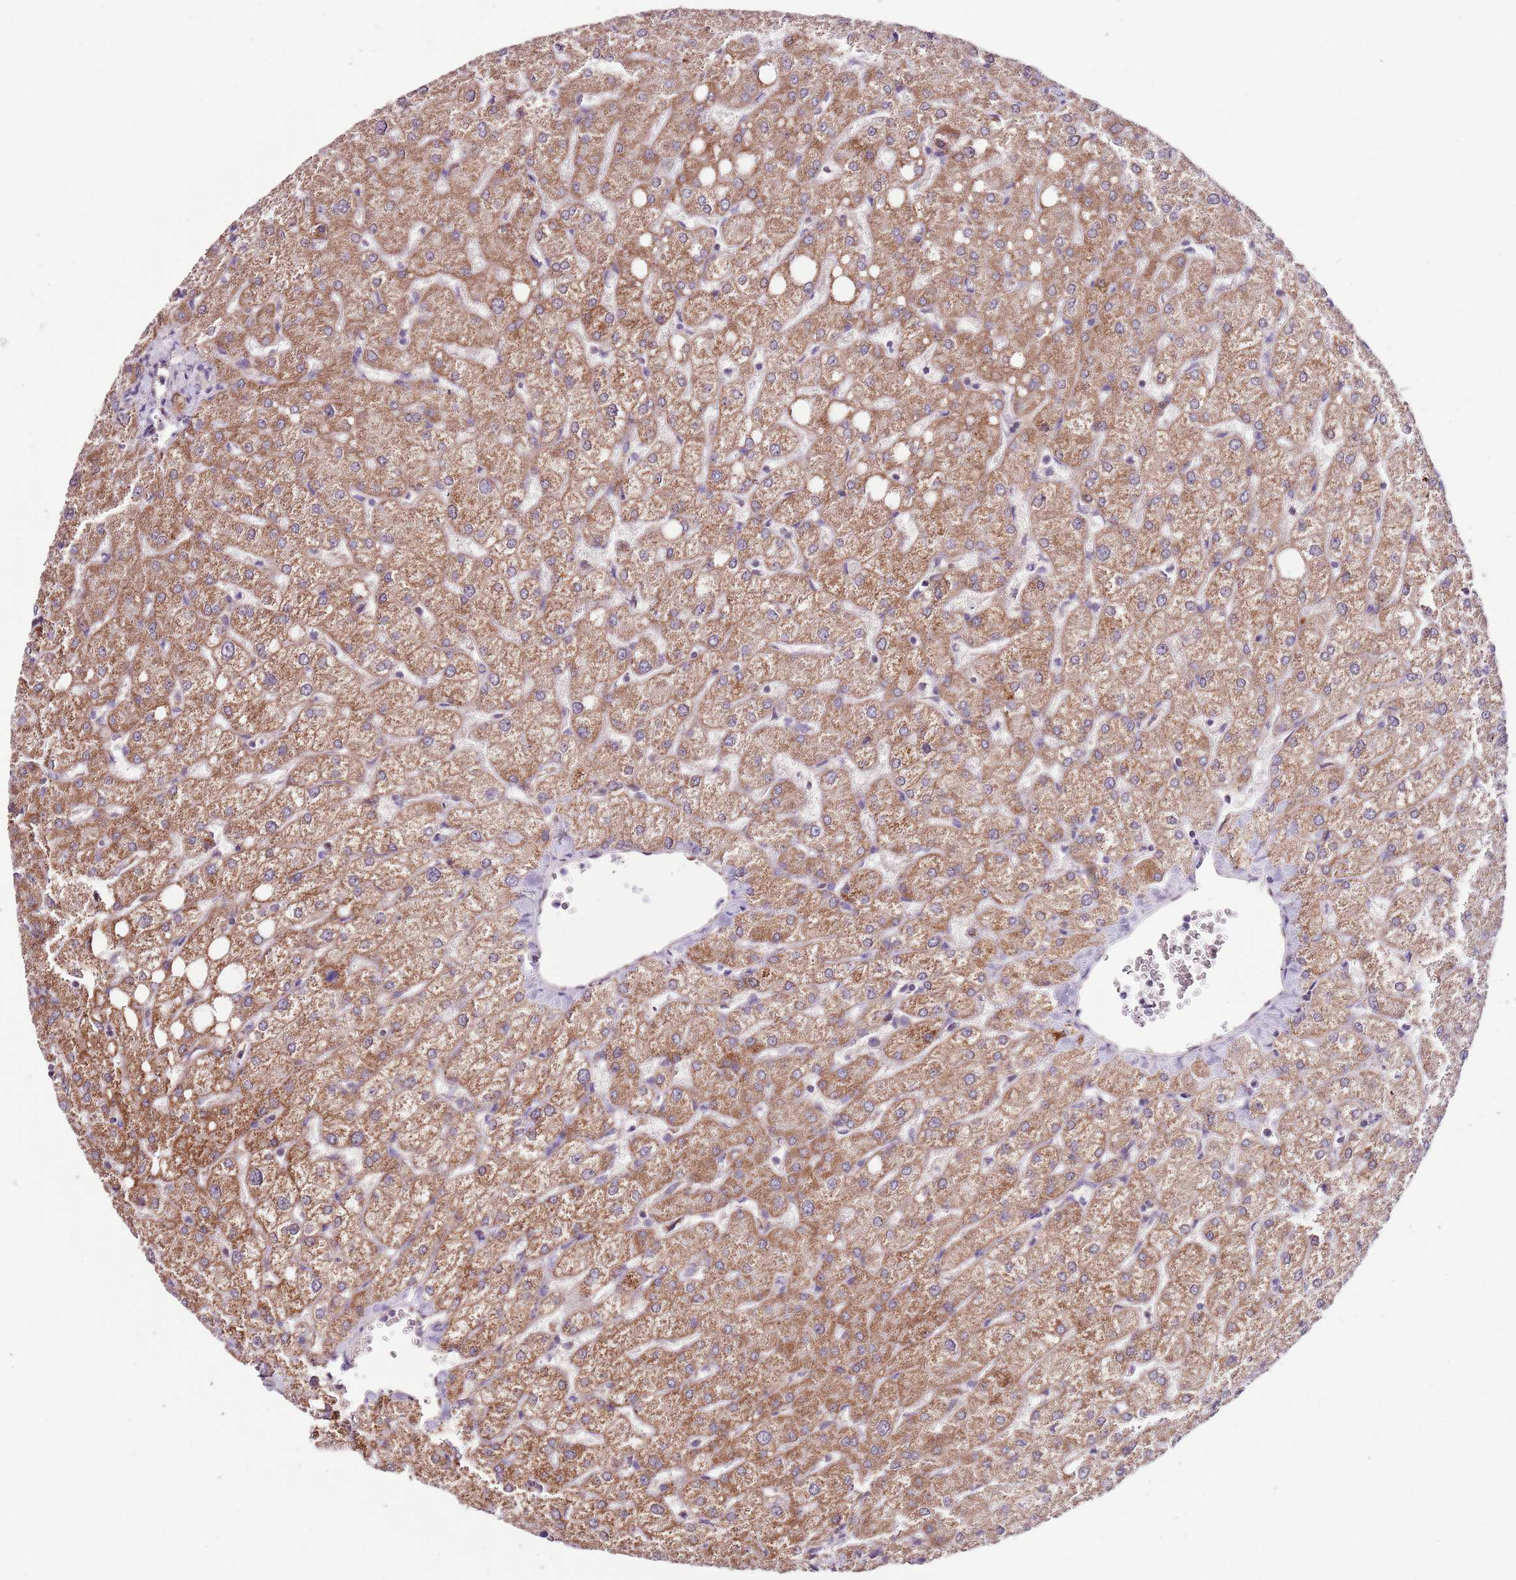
{"staining": {"intensity": "negative", "quantity": "none", "location": "none"}, "tissue": "liver", "cell_type": "Cholangiocytes", "image_type": "normal", "snomed": [{"axis": "morphology", "description": "Normal tissue, NOS"}, {"axis": "topography", "description": "Liver"}], "caption": "Immunohistochemical staining of benign liver demonstrates no significant staining in cholangiocytes. The staining is performed using DAB (3,3'-diaminobenzidine) brown chromogen with nuclei counter-stained in using hematoxylin.", "gene": "SMG1", "patient": {"sex": "female", "age": 54}}